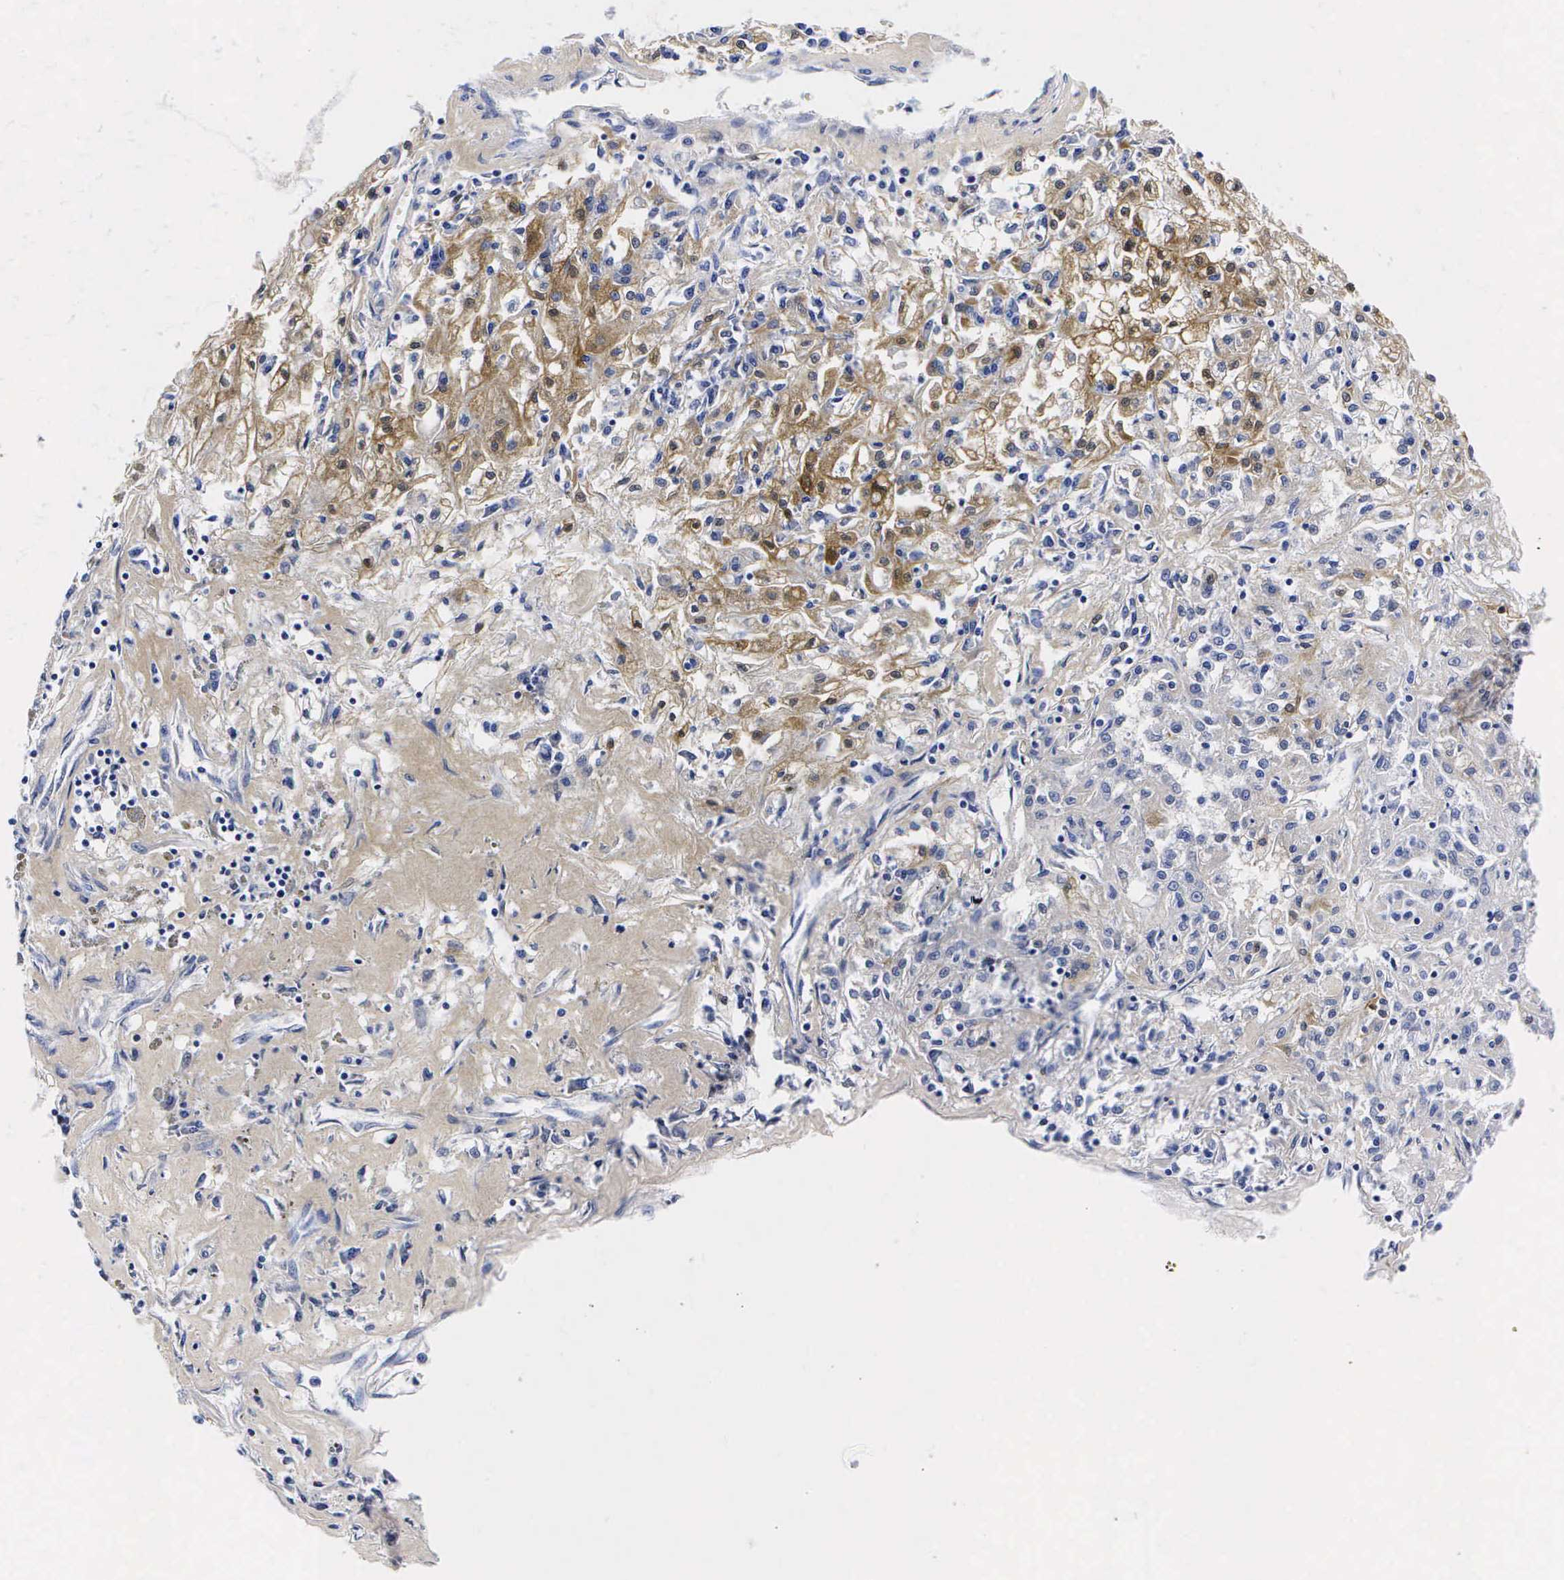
{"staining": {"intensity": "moderate", "quantity": "25%-75%", "location": "cytoplasmic/membranous"}, "tissue": "renal cancer", "cell_type": "Tumor cells", "image_type": "cancer", "snomed": [{"axis": "morphology", "description": "Adenocarcinoma, NOS"}, {"axis": "topography", "description": "Kidney"}], "caption": "Renal adenocarcinoma tissue exhibits moderate cytoplasmic/membranous staining in approximately 25%-75% of tumor cells, visualized by immunohistochemistry.", "gene": "ENO2", "patient": {"sex": "male", "age": 78}}